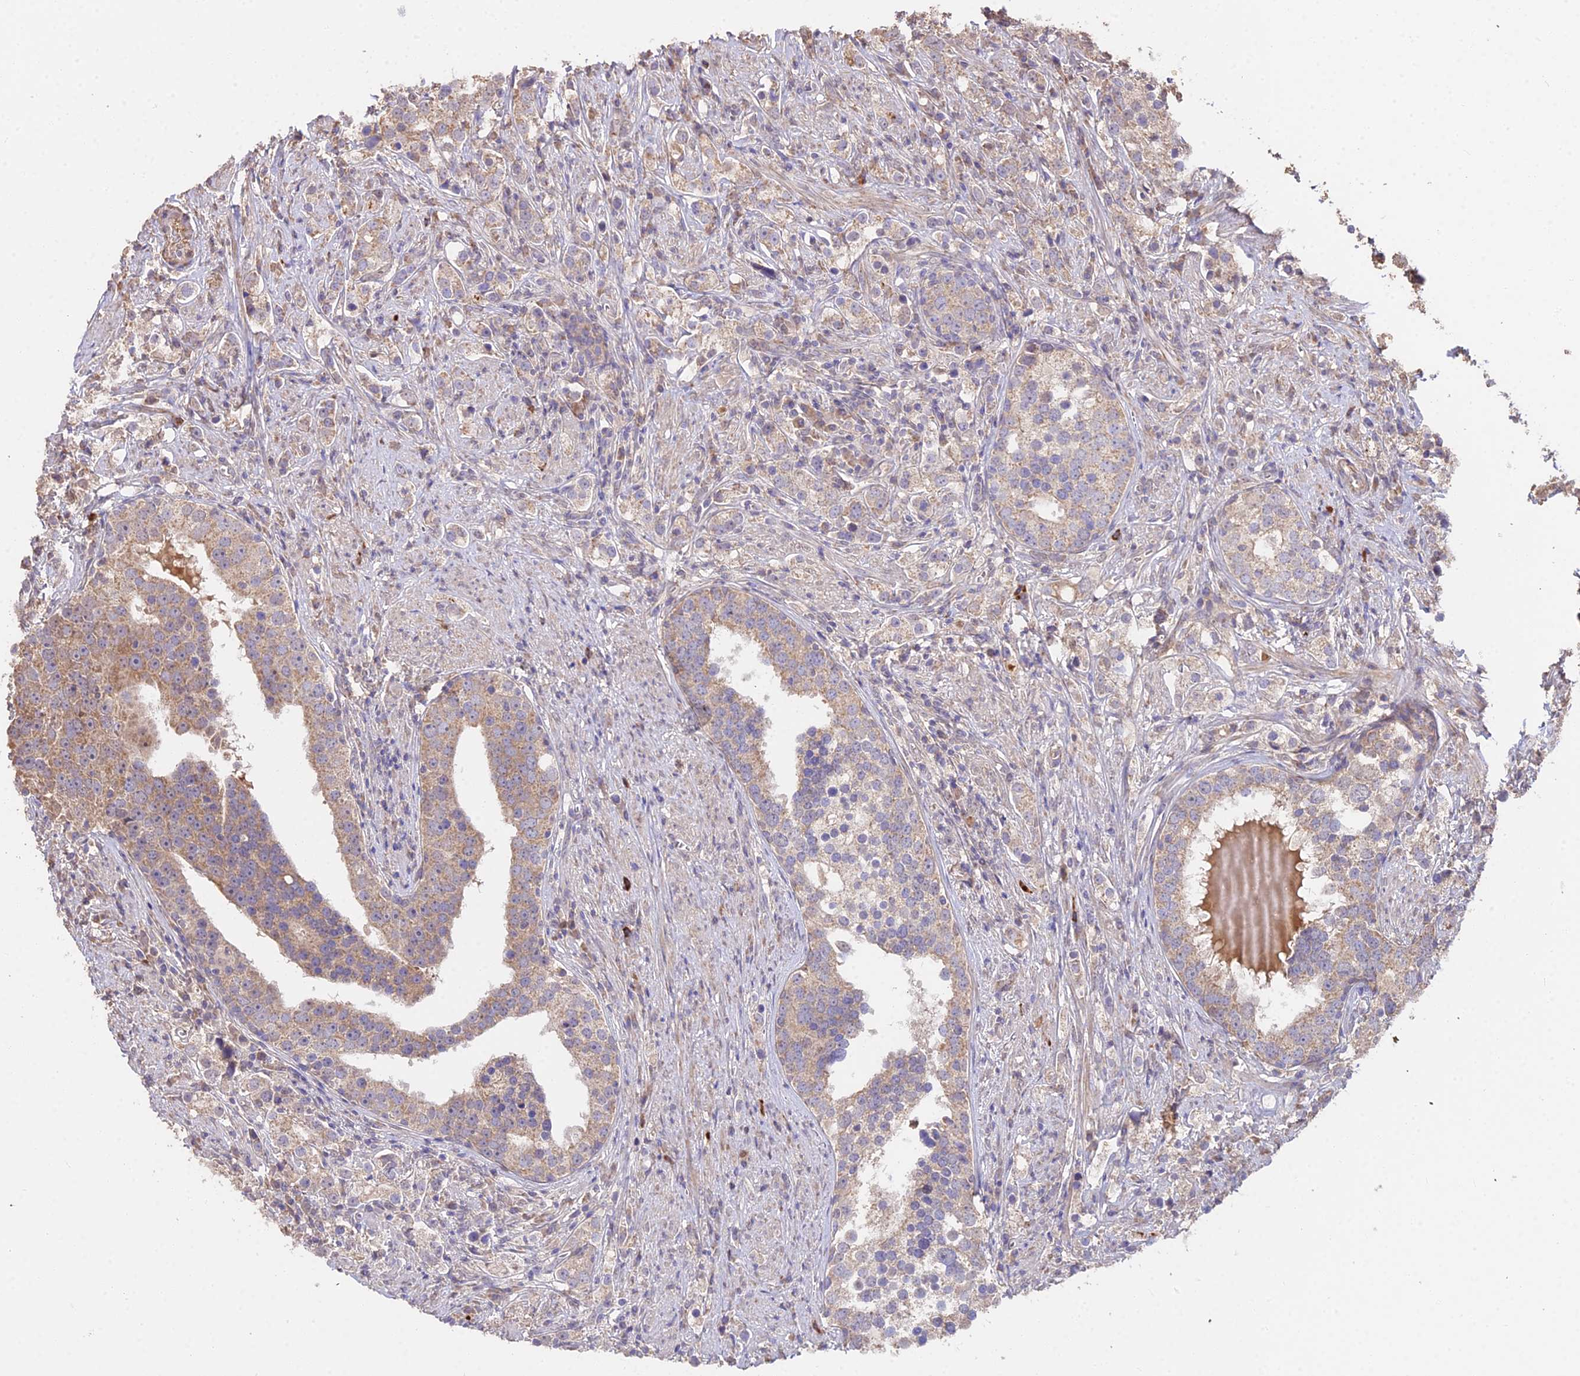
{"staining": {"intensity": "weak", "quantity": ">75%", "location": "cytoplasmic/membranous"}, "tissue": "prostate cancer", "cell_type": "Tumor cells", "image_type": "cancer", "snomed": [{"axis": "morphology", "description": "Adenocarcinoma, High grade"}, {"axis": "topography", "description": "Prostate"}], "caption": "Protein analysis of prostate cancer (adenocarcinoma (high-grade)) tissue reveals weak cytoplasmic/membranous positivity in about >75% of tumor cells. The protein of interest is stained brown, and the nuclei are stained in blue (DAB (3,3'-diaminobenzidine) IHC with brightfield microscopy, high magnification).", "gene": "METTL13", "patient": {"sex": "male", "age": 71}}